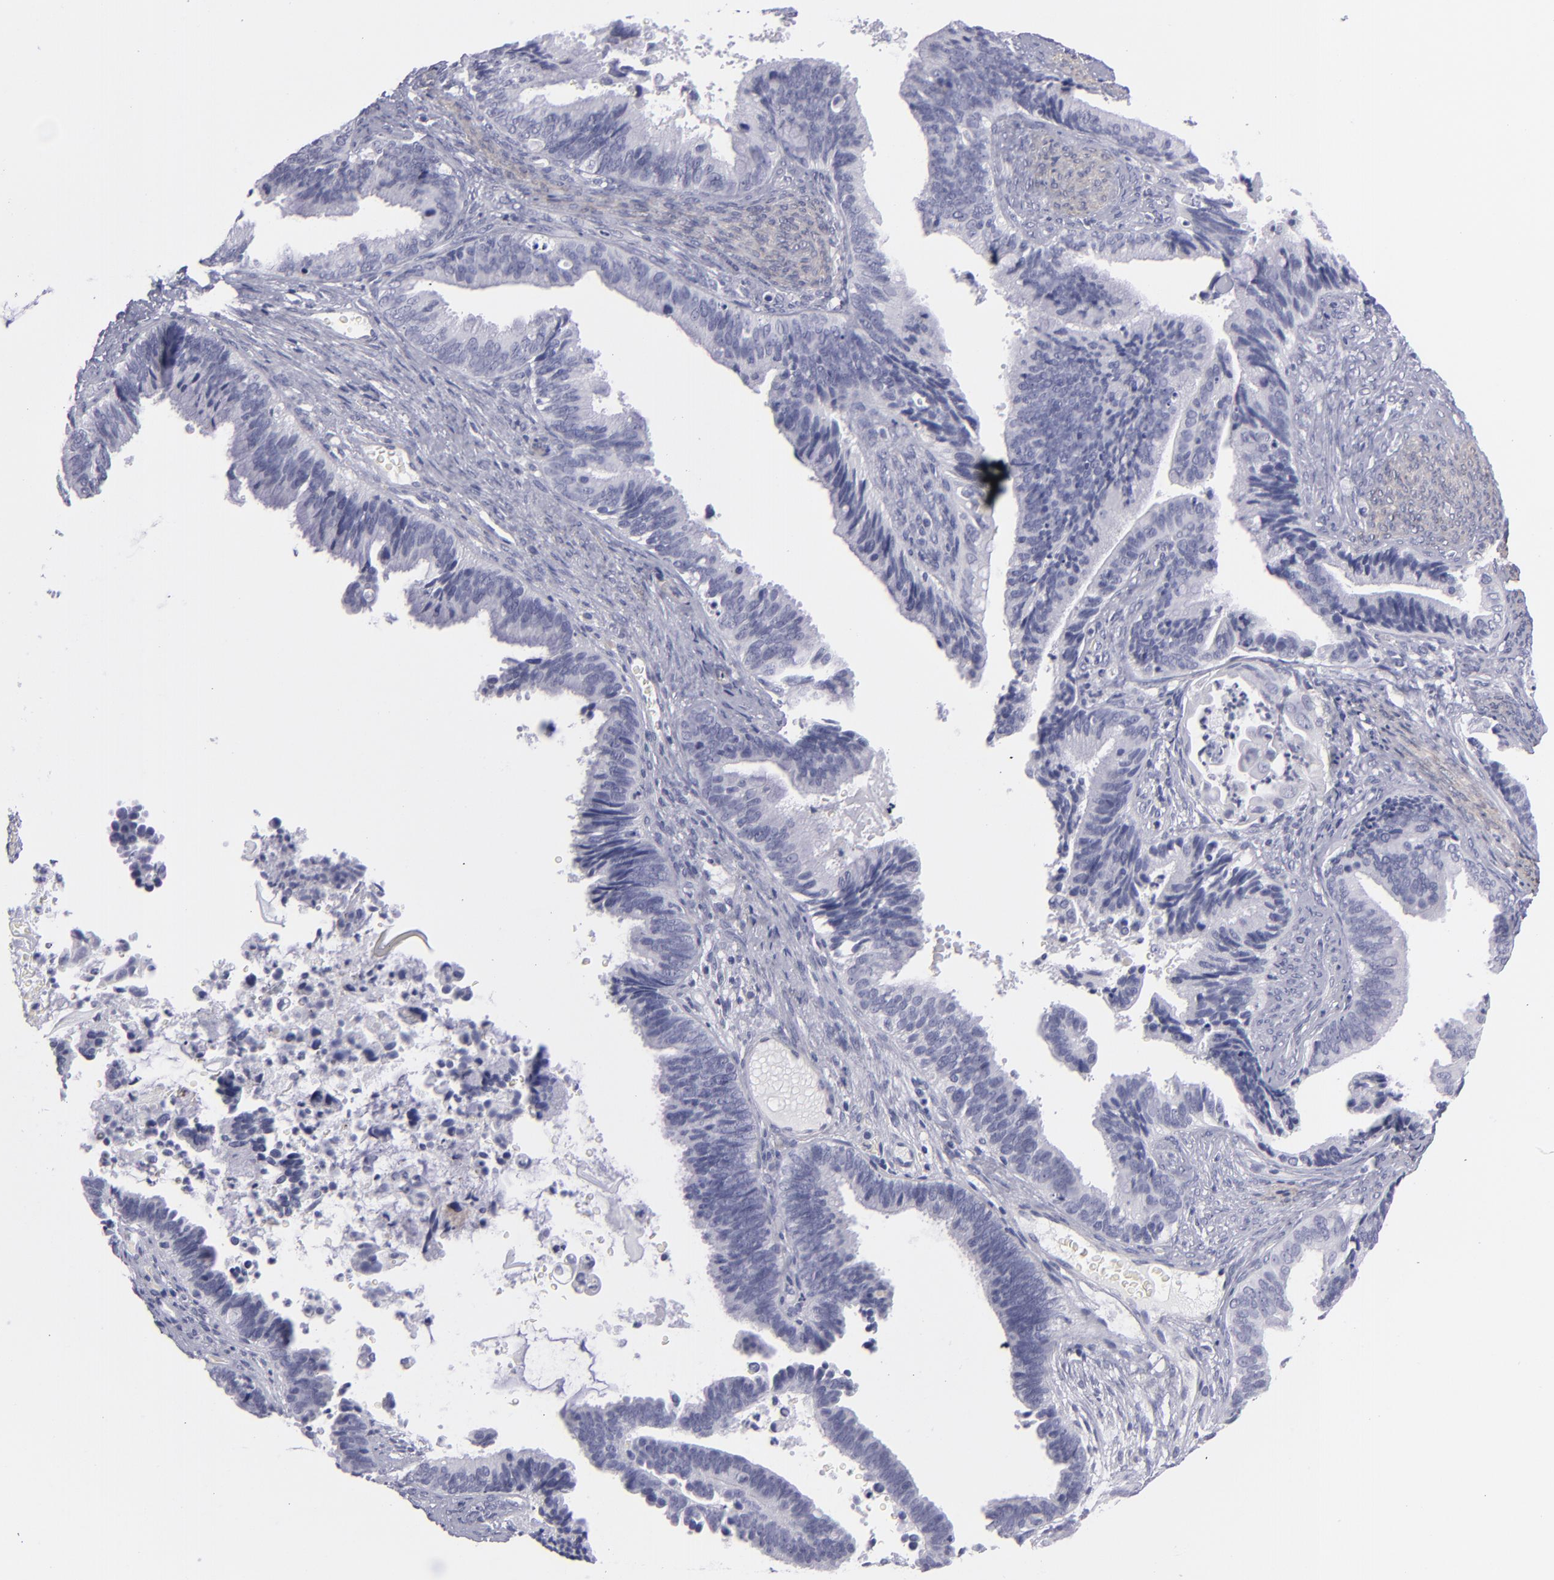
{"staining": {"intensity": "negative", "quantity": "none", "location": "none"}, "tissue": "cervical cancer", "cell_type": "Tumor cells", "image_type": "cancer", "snomed": [{"axis": "morphology", "description": "Adenocarcinoma, NOS"}, {"axis": "topography", "description": "Cervix"}], "caption": "DAB immunohistochemical staining of cervical cancer reveals no significant staining in tumor cells.", "gene": "MYH11", "patient": {"sex": "female", "age": 47}}